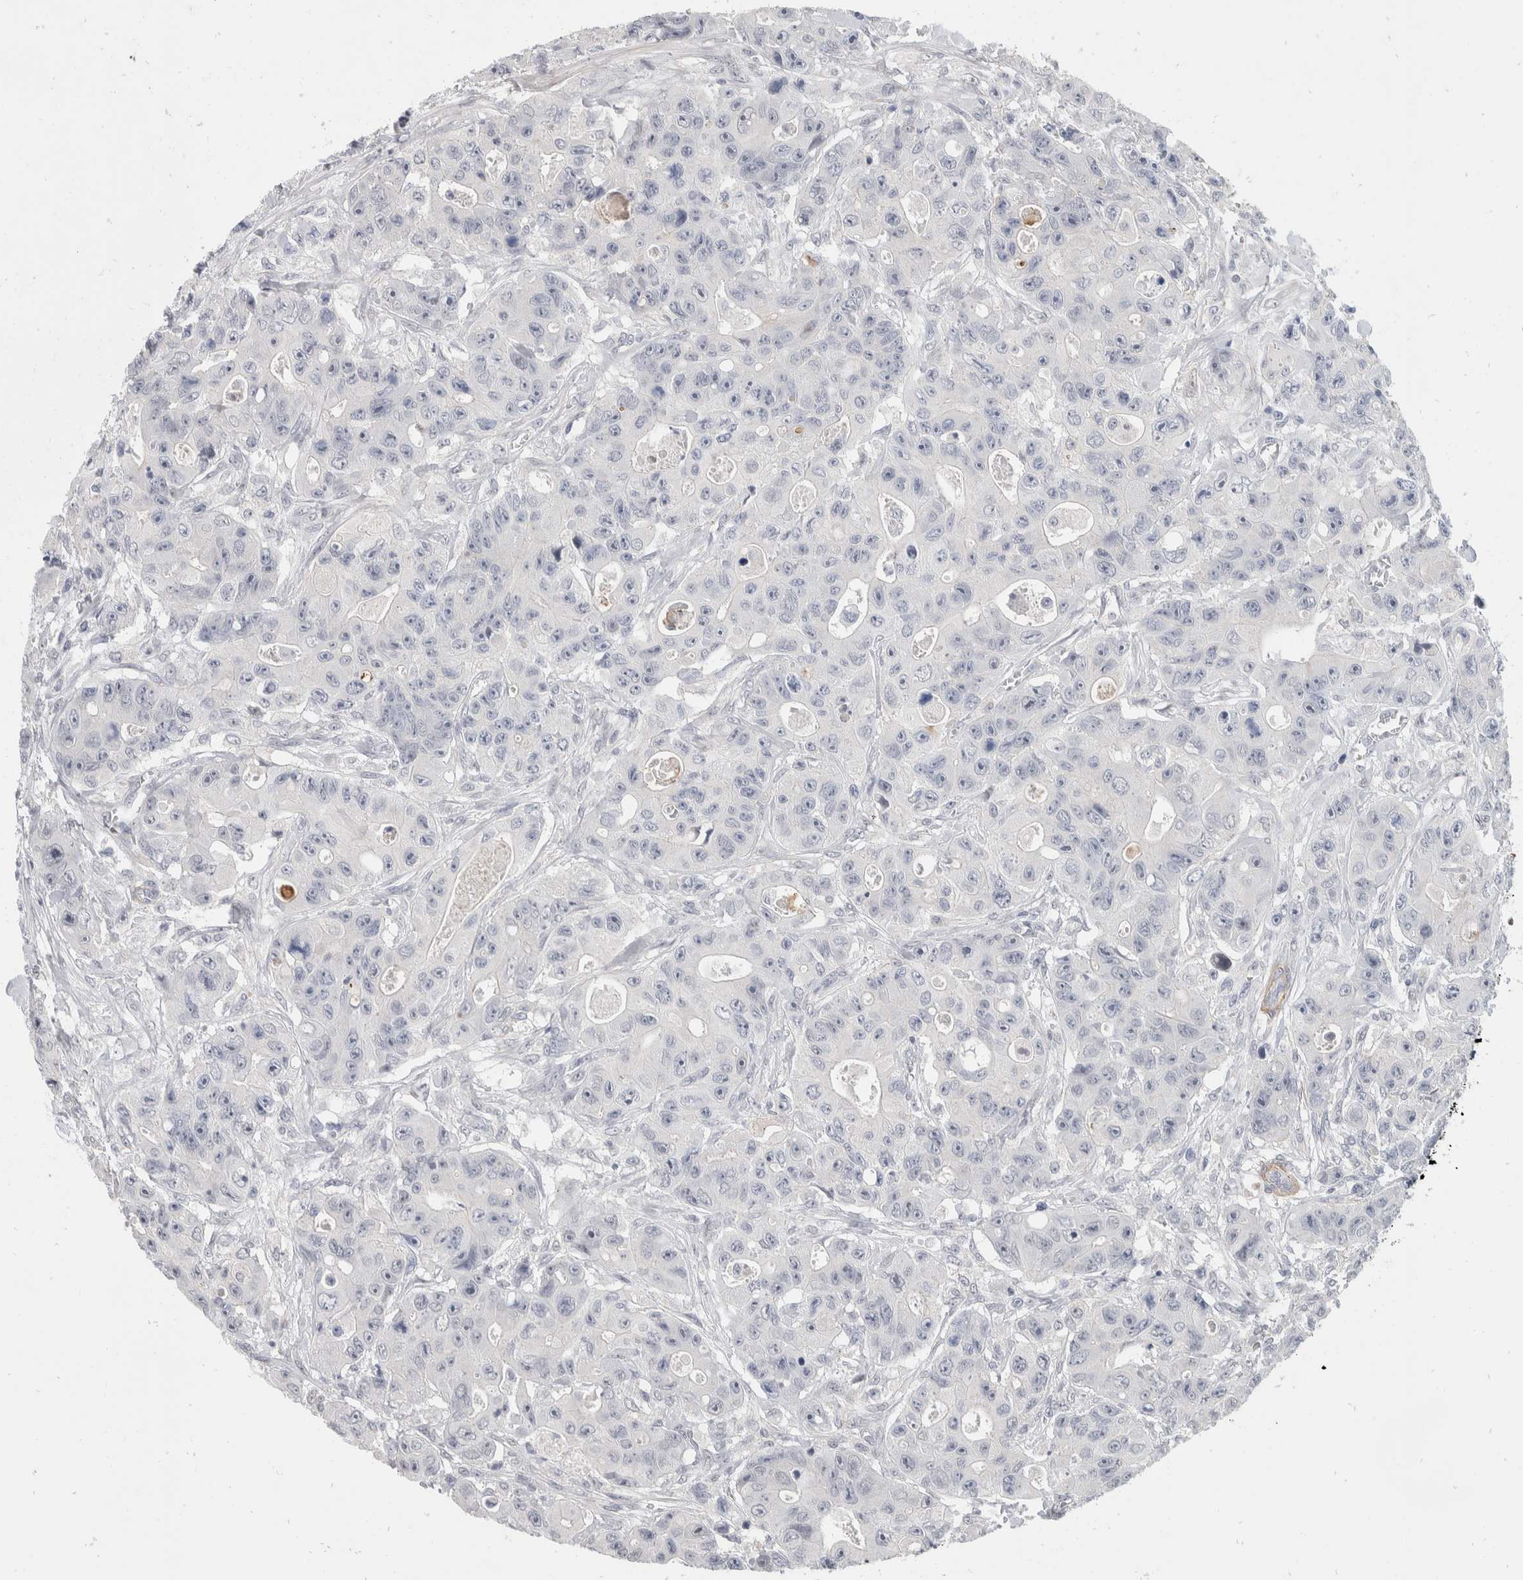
{"staining": {"intensity": "negative", "quantity": "none", "location": "none"}, "tissue": "colorectal cancer", "cell_type": "Tumor cells", "image_type": "cancer", "snomed": [{"axis": "morphology", "description": "Adenocarcinoma, NOS"}, {"axis": "topography", "description": "Colon"}], "caption": "This is an immunohistochemistry histopathology image of colorectal cancer (adenocarcinoma). There is no positivity in tumor cells.", "gene": "CATSPERD", "patient": {"sex": "female", "age": 46}}